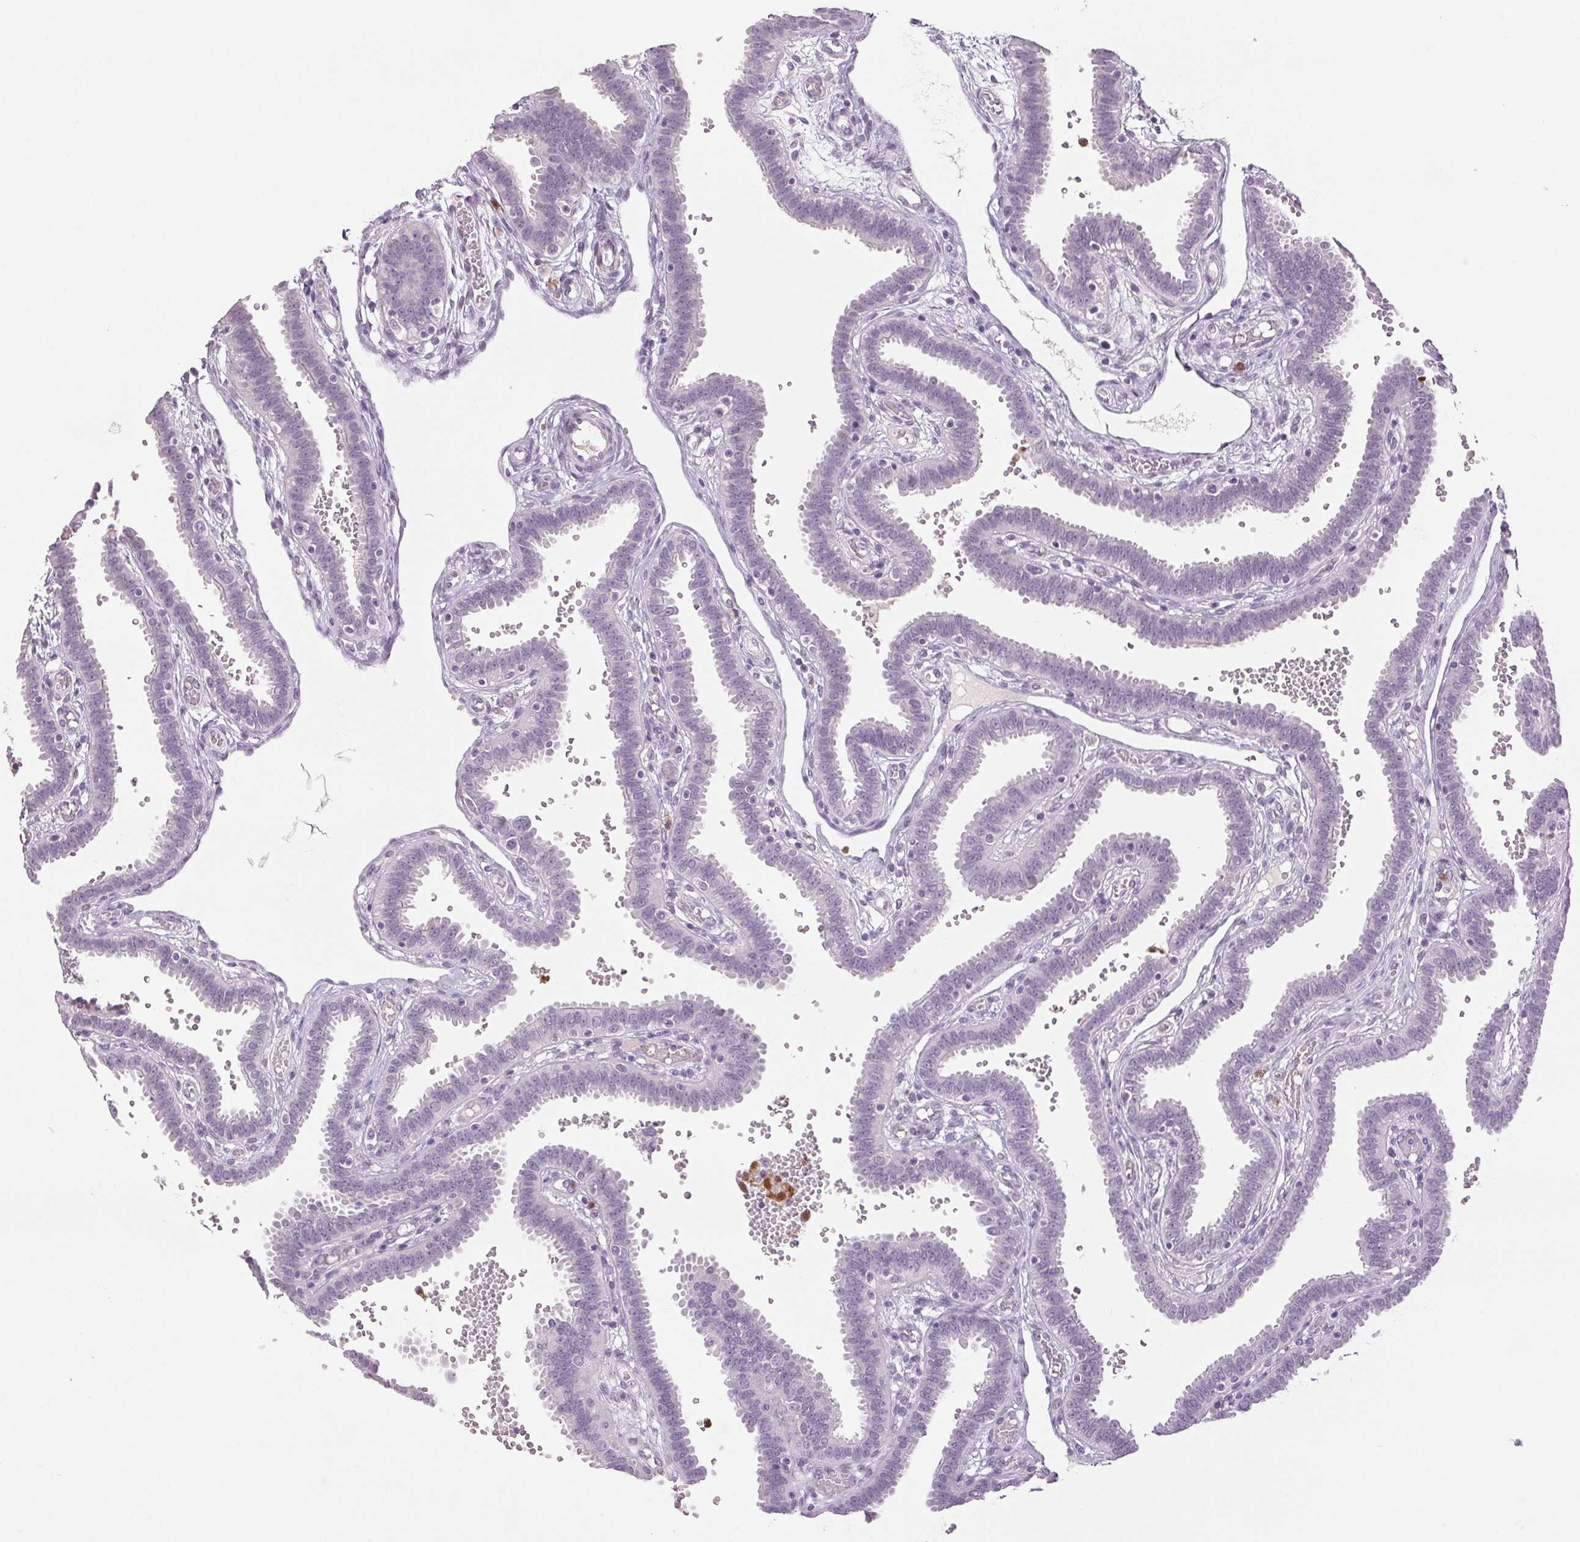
{"staining": {"intensity": "negative", "quantity": "none", "location": "none"}, "tissue": "fallopian tube", "cell_type": "Glandular cells", "image_type": "normal", "snomed": [{"axis": "morphology", "description": "Normal tissue, NOS"}, {"axis": "topography", "description": "Fallopian tube"}], "caption": "DAB (3,3'-diaminobenzidine) immunohistochemical staining of normal human fallopian tube shows no significant expression in glandular cells. (DAB IHC, high magnification).", "gene": "LTF", "patient": {"sex": "female", "age": 37}}